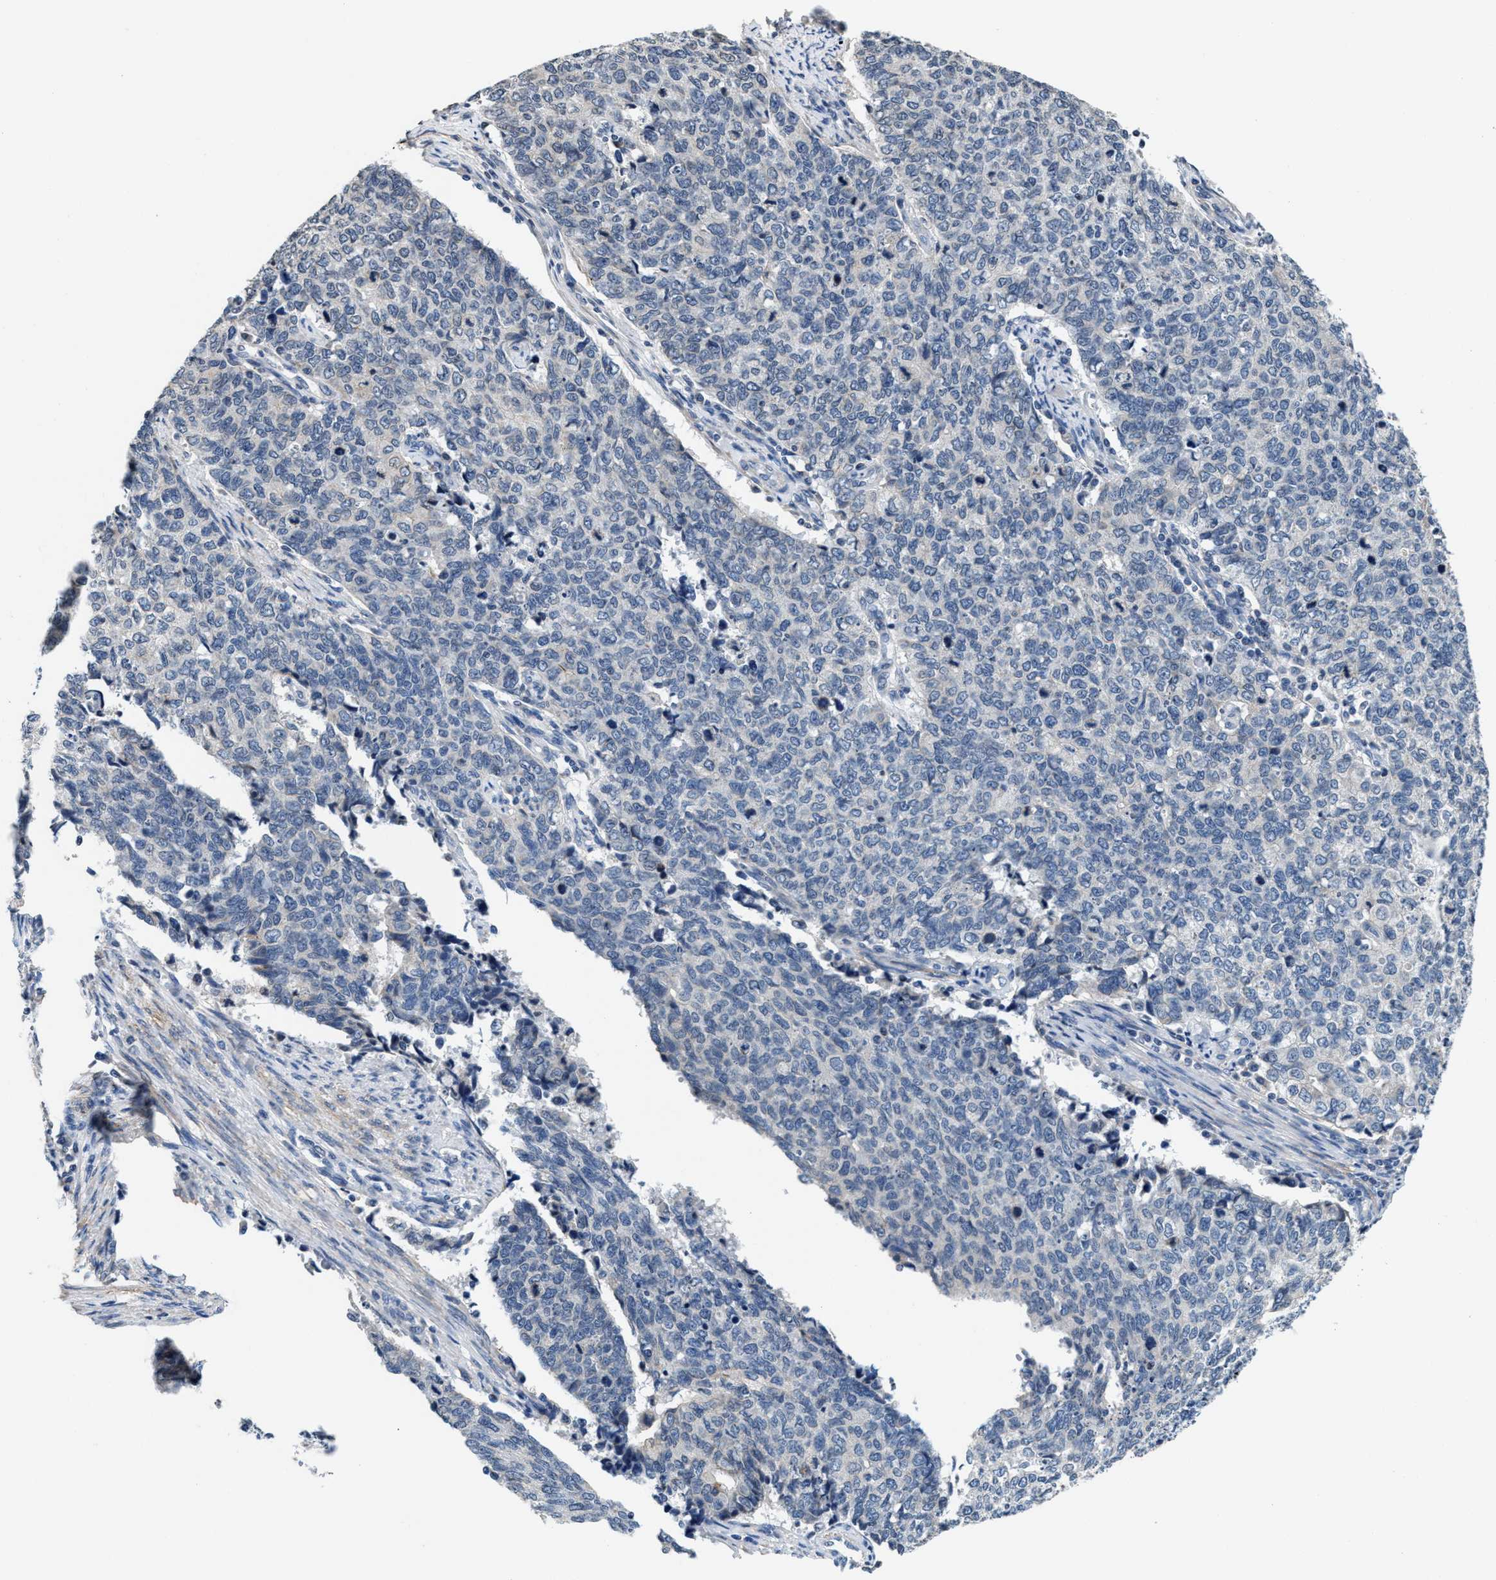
{"staining": {"intensity": "negative", "quantity": "none", "location": "none"}, "tissue": "cervical cancer", "cell_type": "Tumor cells", "image_type": "cancer", "snomed": [{"axis": "morphology", "description": "Squamous cell carcinoma, NOS"}, {"axis": "topography", "description": "Cervix"}], "caption": "The immunohistochemistry image has no significant positivity in tumor cells of cervical cancer tissue.", "gene": "MYH3", "patient": {"sex": "female", "age": 63}}